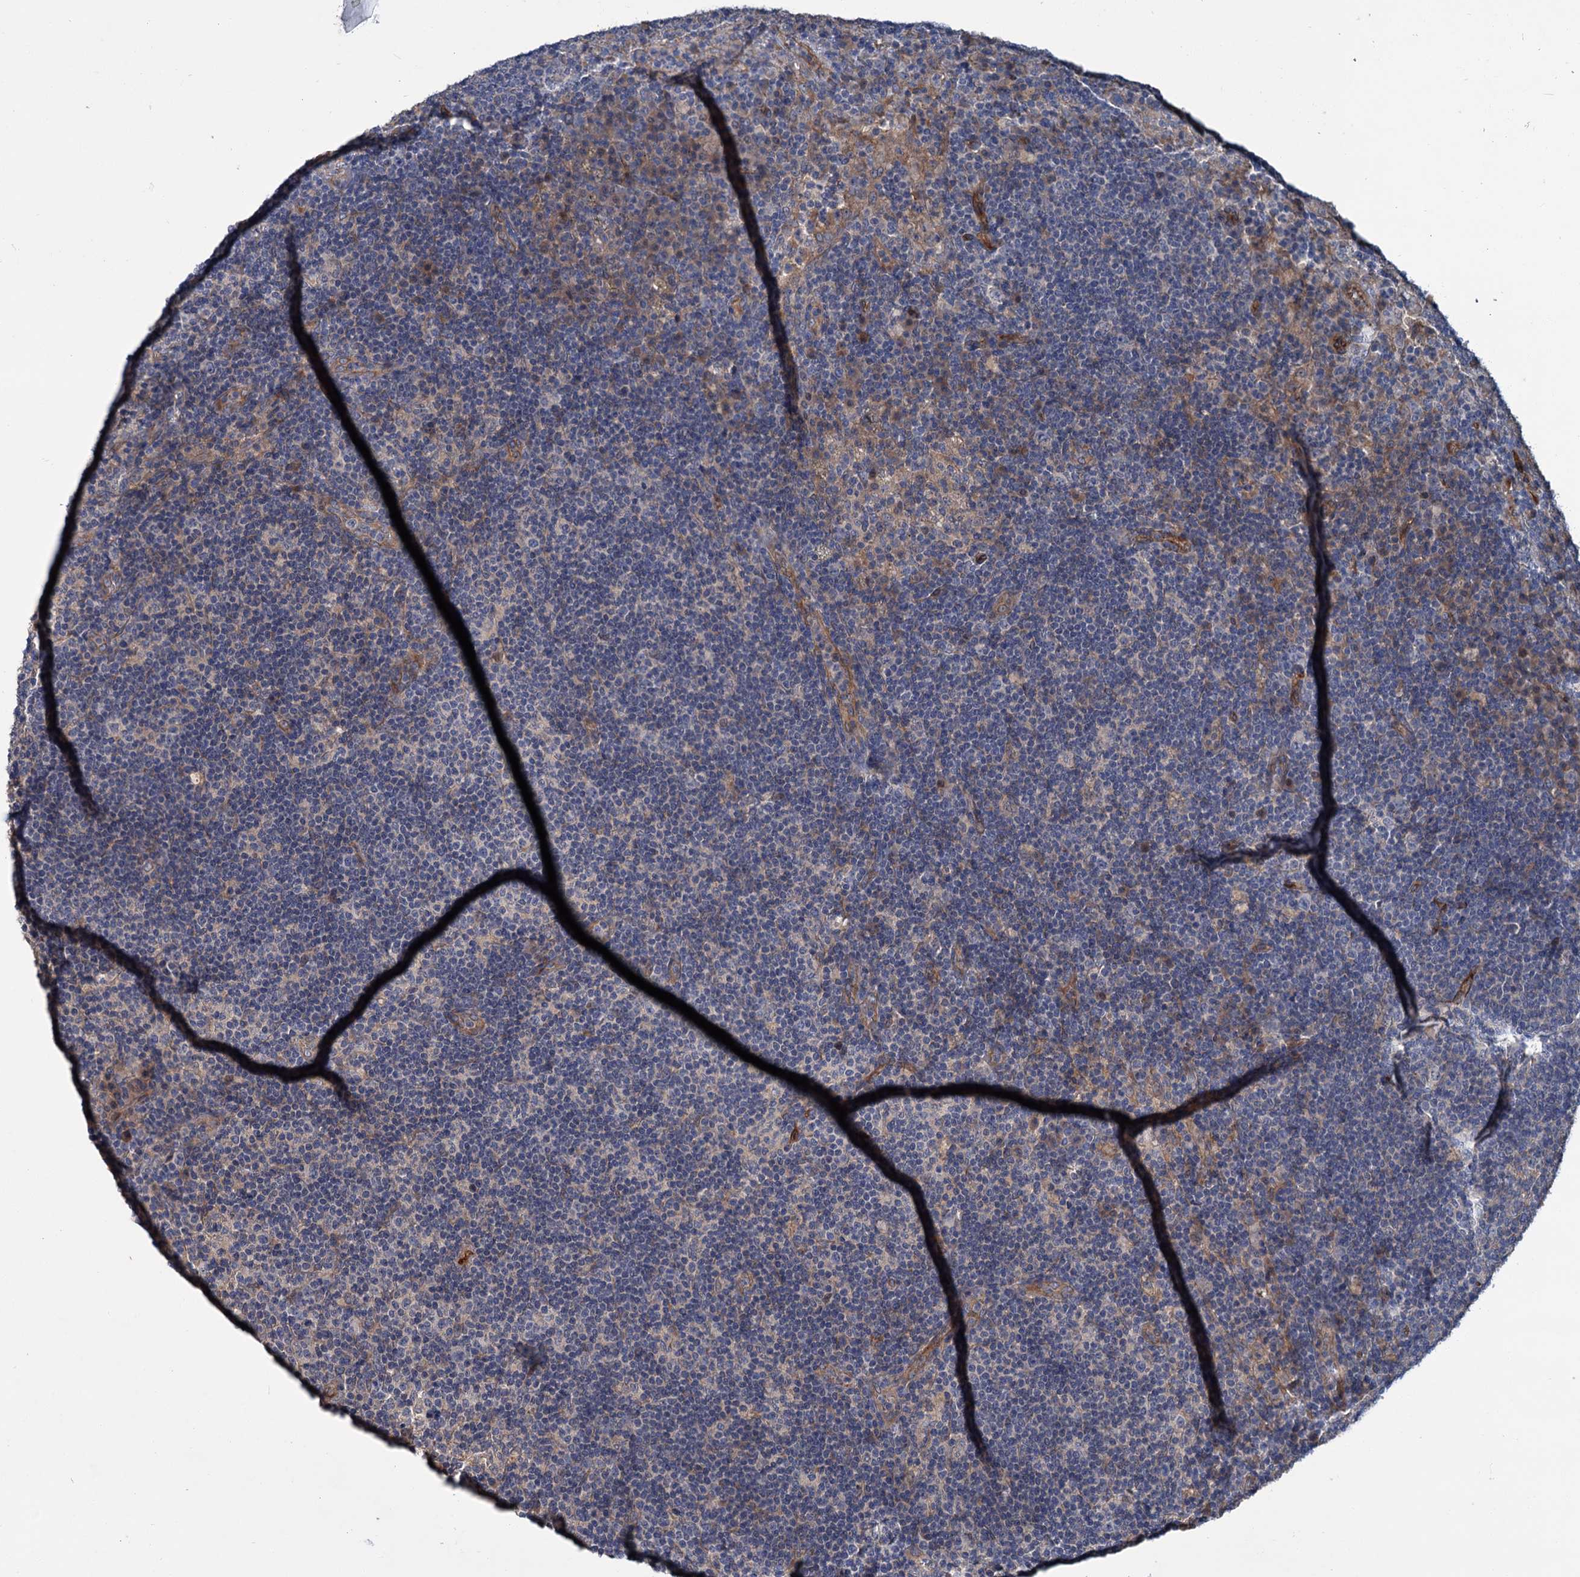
{"staining": {"intensity": "negative", "quantity": "none", "location": "none"}, "tissue": "lymph node", "cell_type": "Germinal center cells", "image_type": "normal", "snomed": [{"axis": "morphology", "description": "Normal tissue, NOS"}, {"axis": "topography", "description": "Lymph node"}], "caption": "A photomicrograph of human lymph node is negative for staining in germinal center cells. The staining is performed using DAB (3,3'-diaminobenzidine) brown chromogen with nuclei counter-stained in using hematoxylin.", "gene": "PKN2", "patient": {"sex": "female", "age": 70}}